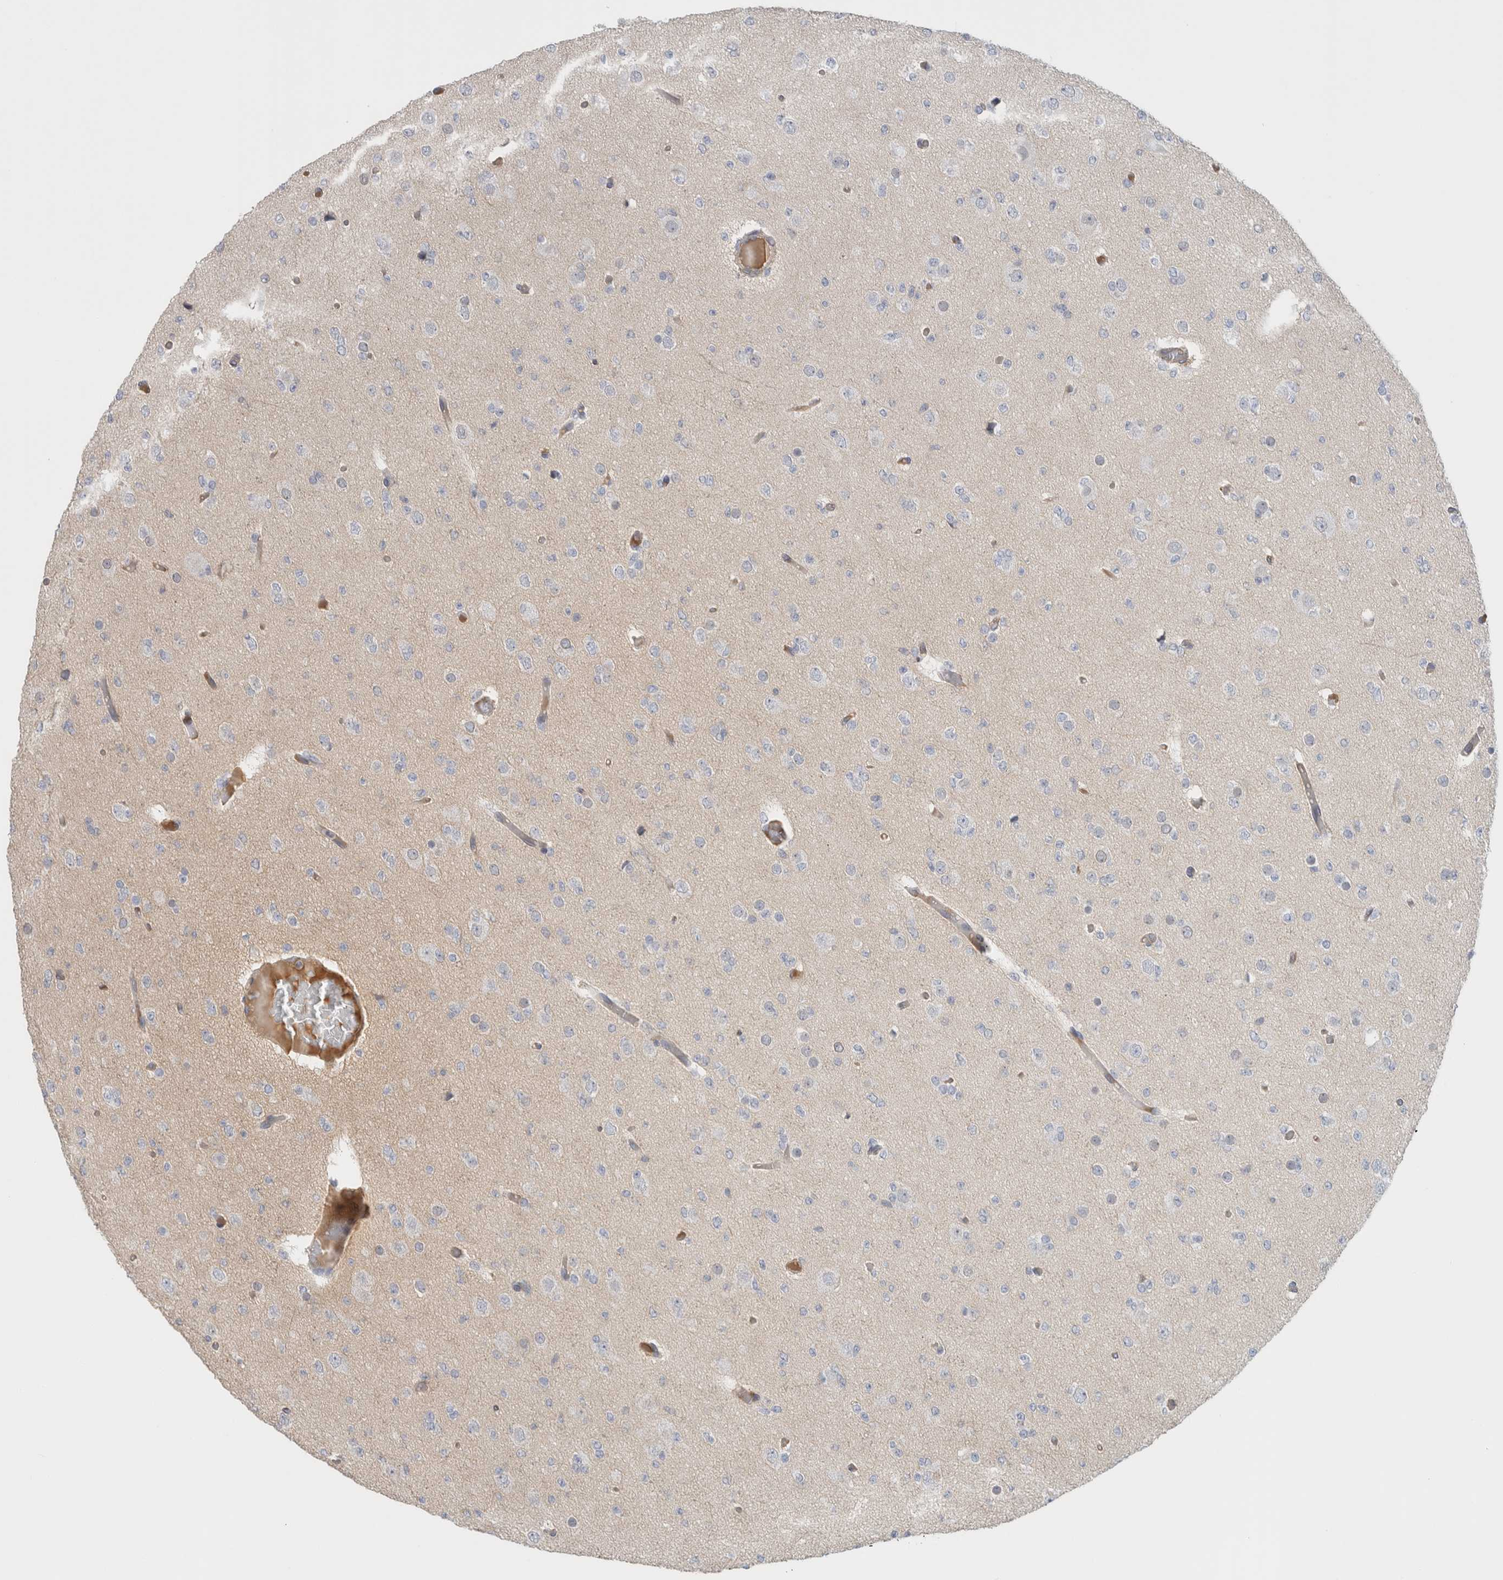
{"staining": {"intensity": "negative", "quantity": "none", "location": "none"}, "tissue": "glioma", "cell_type": "Tumor cells", "image_type": "cancer", "snomed": [{"axis": "morphology", "description": "Glioma, malignant, Low grade"}, {"axis": "topography", "description": "Brain"}], "caption": "Malignant glioma (low-grade) was stained to show a protein in brown. There is no significant staining in tumor cells.", "gene": "CFI", "patient": {"sex": "female", "age": 22}}